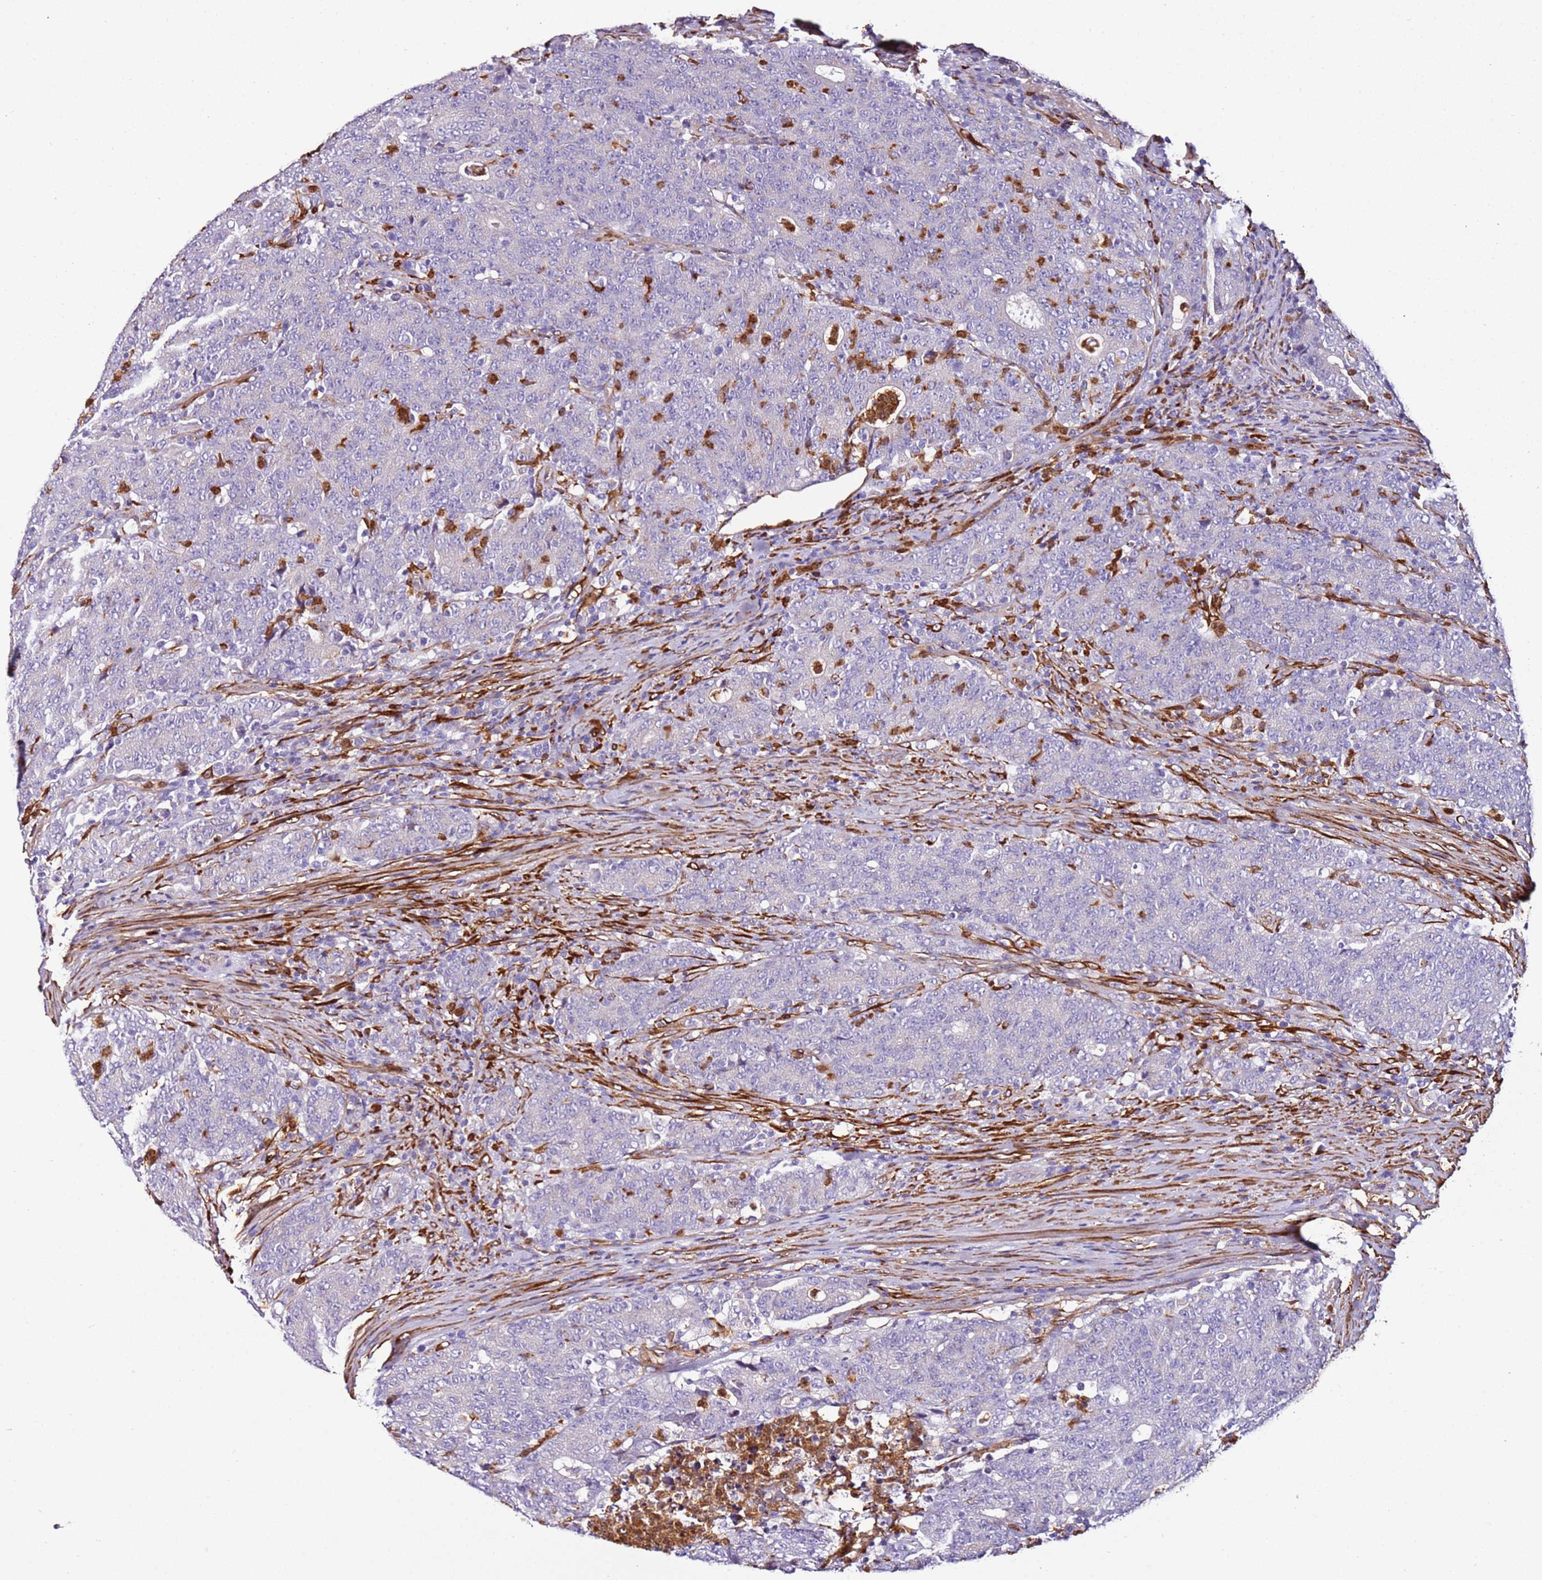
{"staining": {"intensity": "negative", "quantity": "none", "location": "none"}, "tissue": "colorectal cancer", "cell_type": "Tumor cells", "image_type": "cancer", "snomed": [{"axis": "morphology", "description": "Adenocarcinoma, NOS"}, {"axis": "topography", "description": "Colon"}], "caption": "The immunohistochemistry (IHC) photomicrograph has no significant expression in tumor cells of colorectal cancer tissue.", "gene": "FAM174C", "patient": {"sex": "female", "age": 75}}